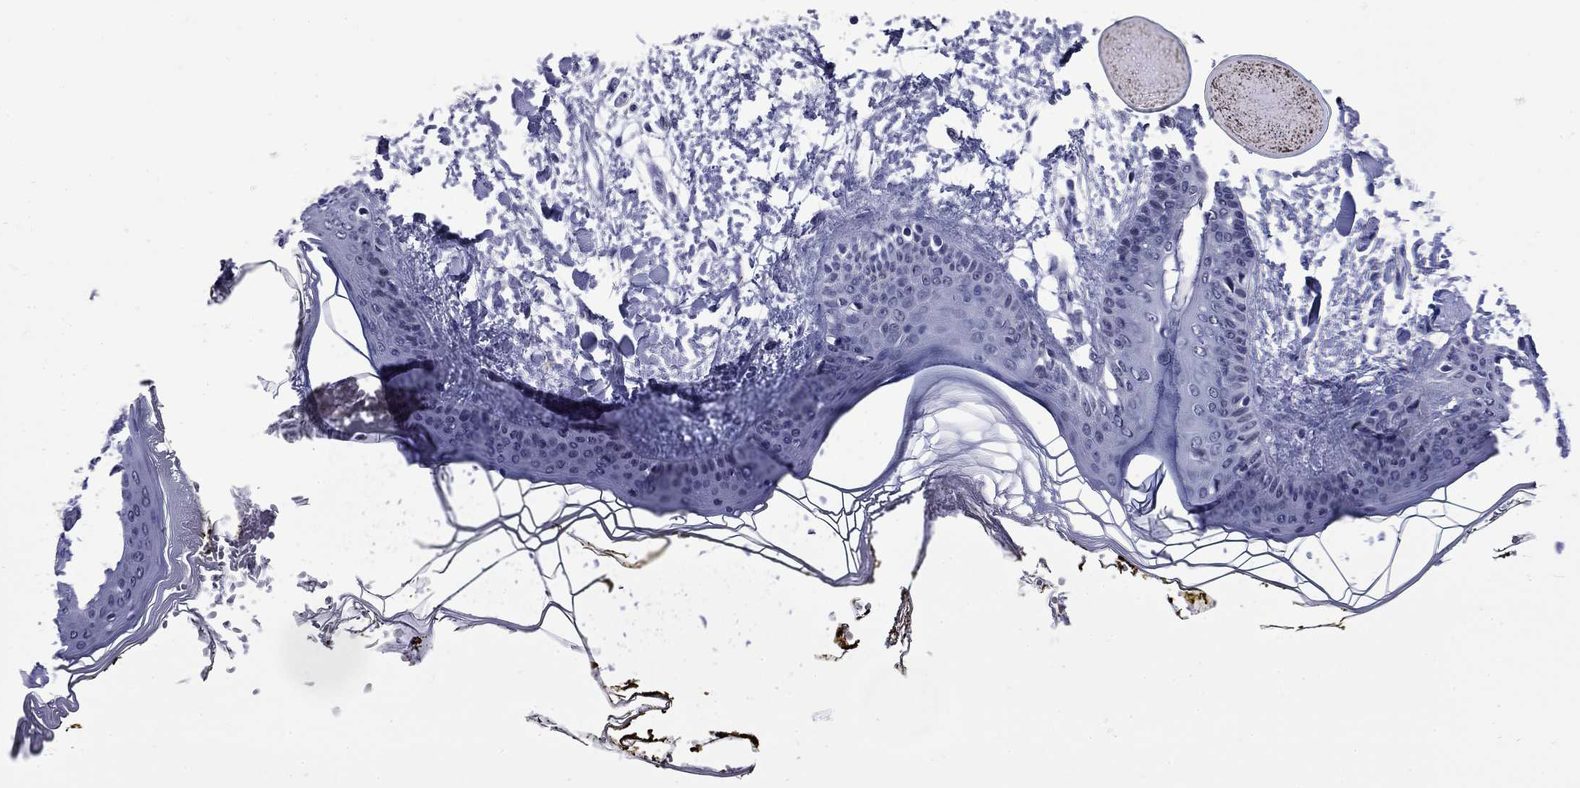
{"staining": {"intensity": "negative", "quantity": "none", "location": "none"}, "tissue": "skin", "cell_type": "Fibroblasts", "image_type": "normal", "snomed": [{"axis": "morphology", "description": "Normal tissue, NOS"}, {"axis": "topography", "description": "Skin"}], "caption": "Human skin stained for a protein using immunohistochemistry (IHC) exhibits no staining in fibroblasts.", "gene": "MGARP", "patient": {"sex": "female", "age": 34}}